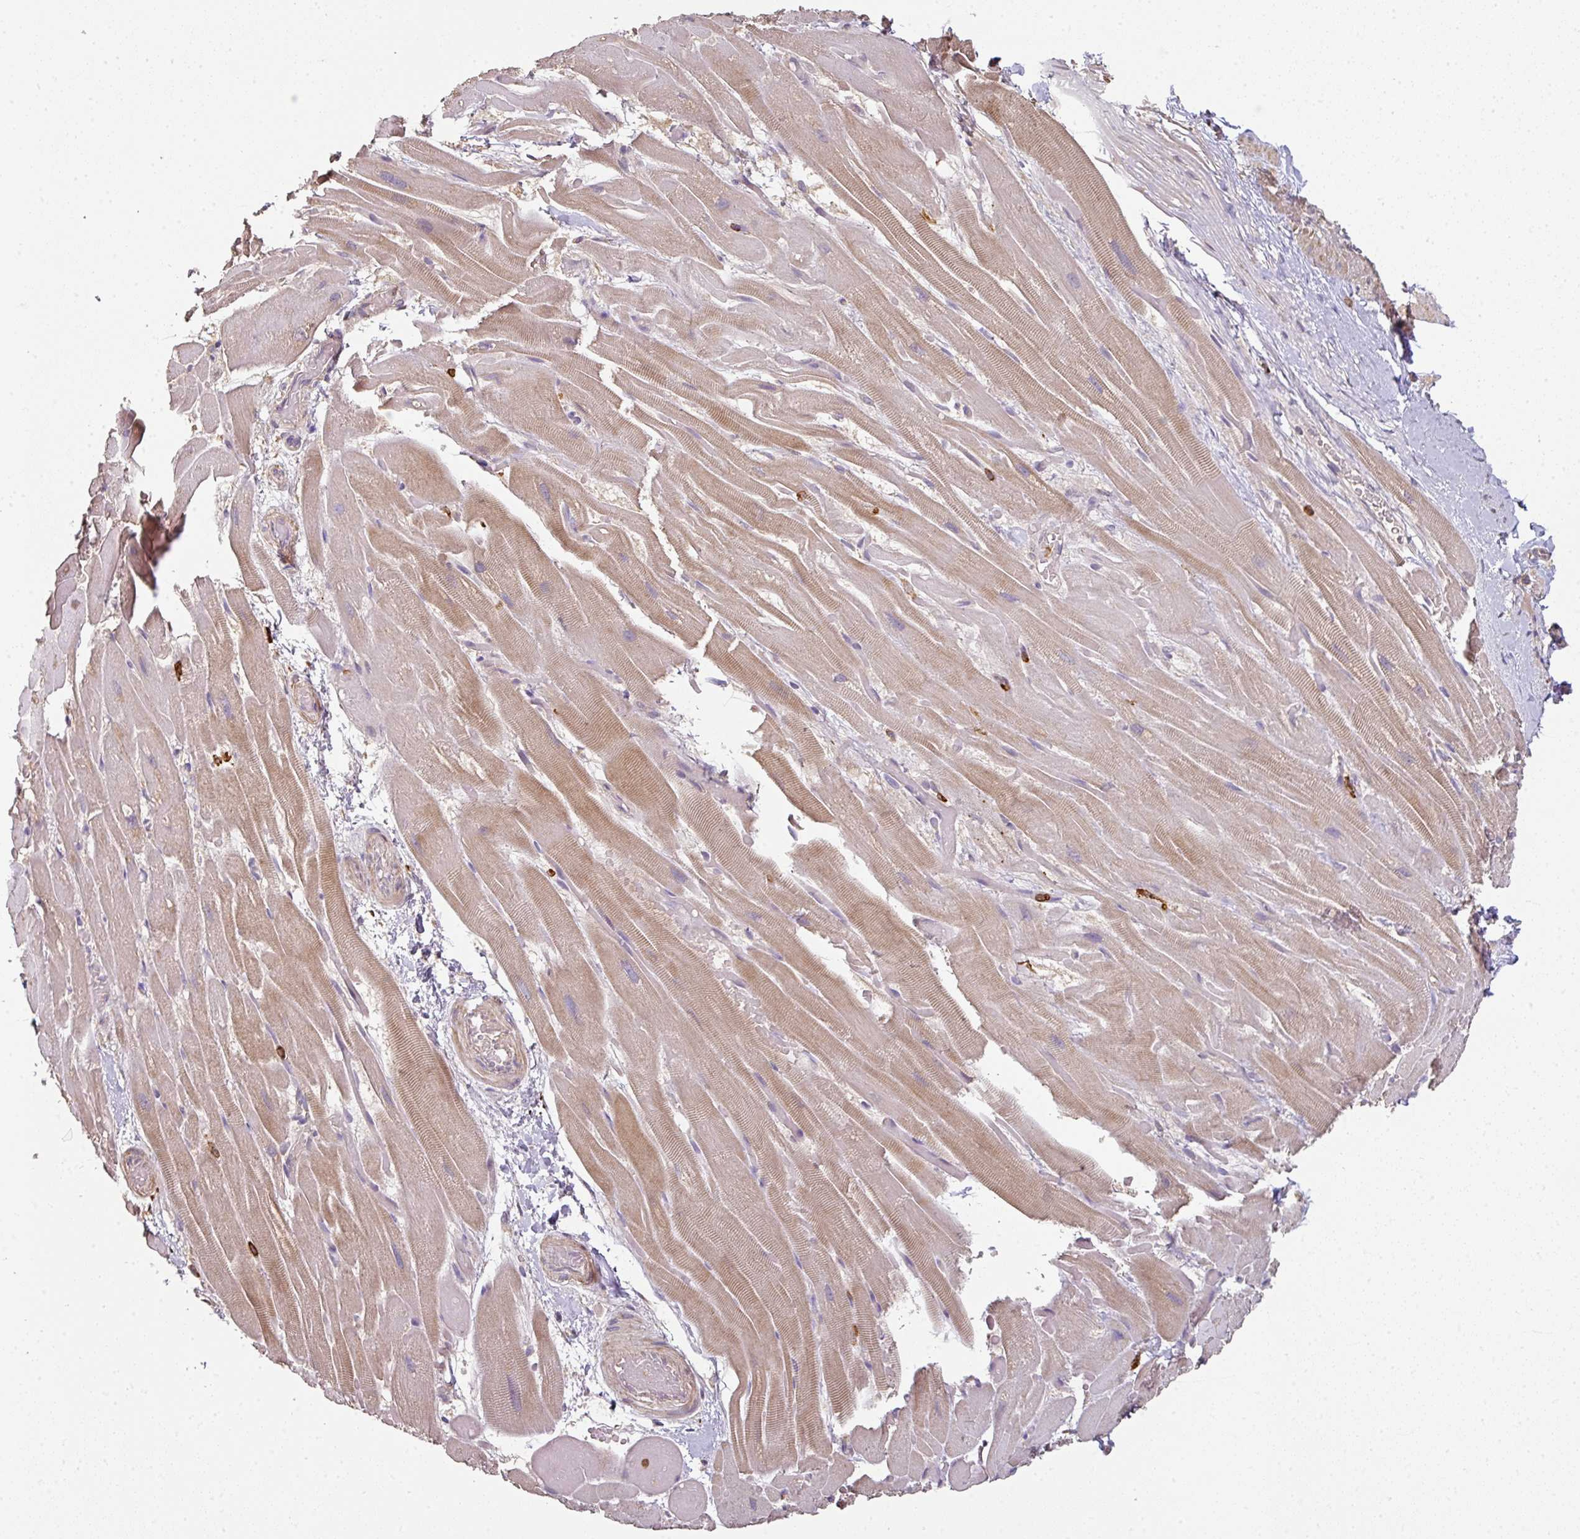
{"staining": {"intensity": "moderate", "quantity": "25%-75%", "location": "cytoplasmic/membranous"}, "tissue": "heart muscle", "cell_type": "Cardiomyocytes", "image_type": "normal", "snomed": [{"axis": "morphology", "description": "Normal tissue, NOS"}, {"axis": "topography", "description": "Heart"}], "caption": "Immunohistochemistry photomicrograph of normal heart muscle stained for a protein (brown), which displays medium levels of moderate cytoplasmic/membranous staining in approximately 25%-75% of cardiomyocytes.", "gene": "OLFML2B", "patient": {"sex": "male", "age": 37}}